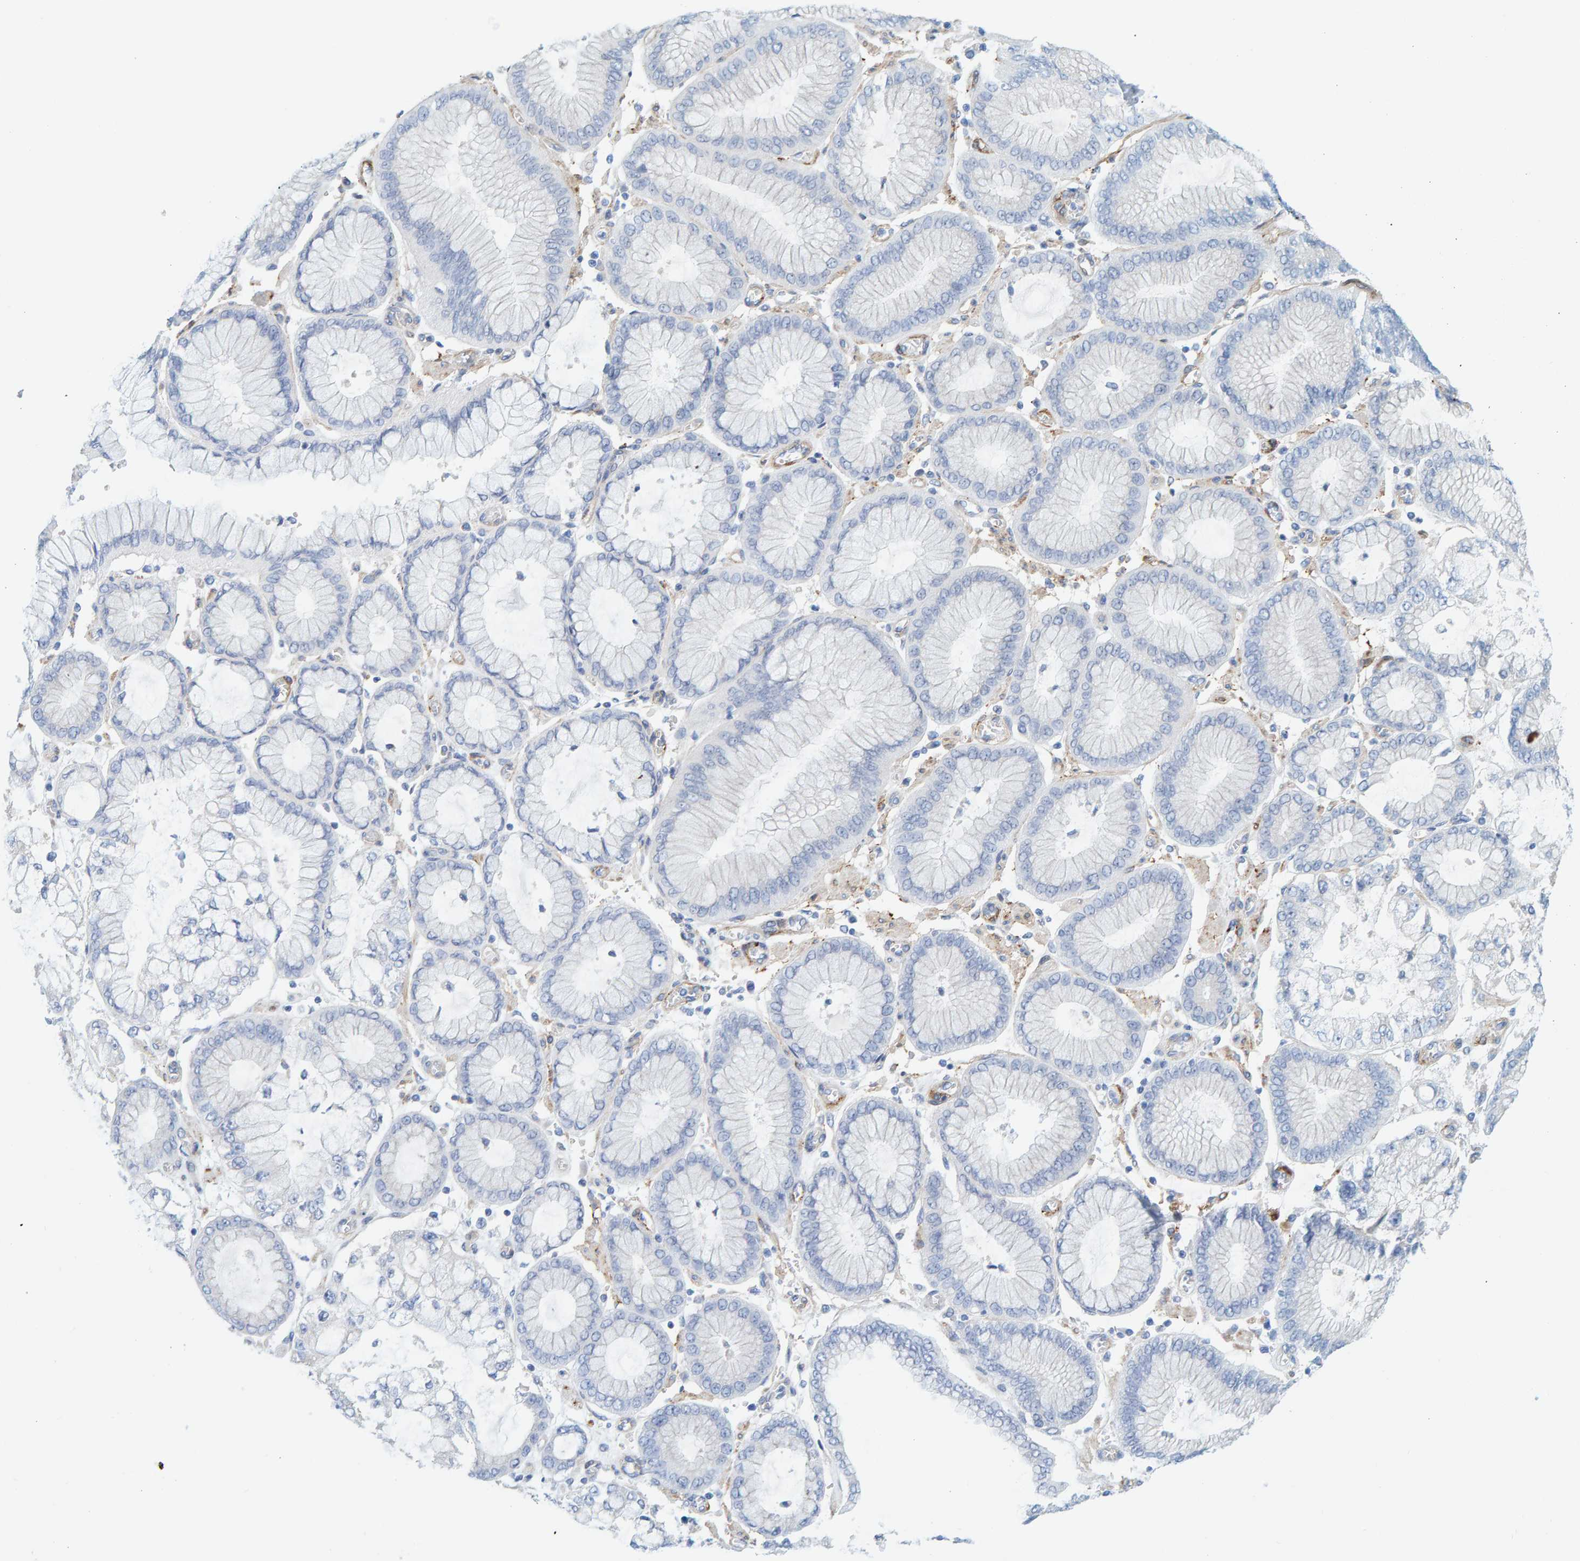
{"staining": {"intensity": "negative", "quantity": "none", "location": "none"}, "tissue": "stomach cancer", "cell_type": "Tumor cells", "image_type": "cancer", "snomed": [{"axis": "morphology", "description": "Adenocarcinoma, NOS"}, {"axis": "topography", "description": "Stomach"}], "caption": "Immunohistochemistry image of human stomach cancer (adenocarcinoma) stained for a protein (brown), which exhibits no expression in tumor cells.", "gene": "MAP1B", "patient": {"sex": "male", "age": 76}}